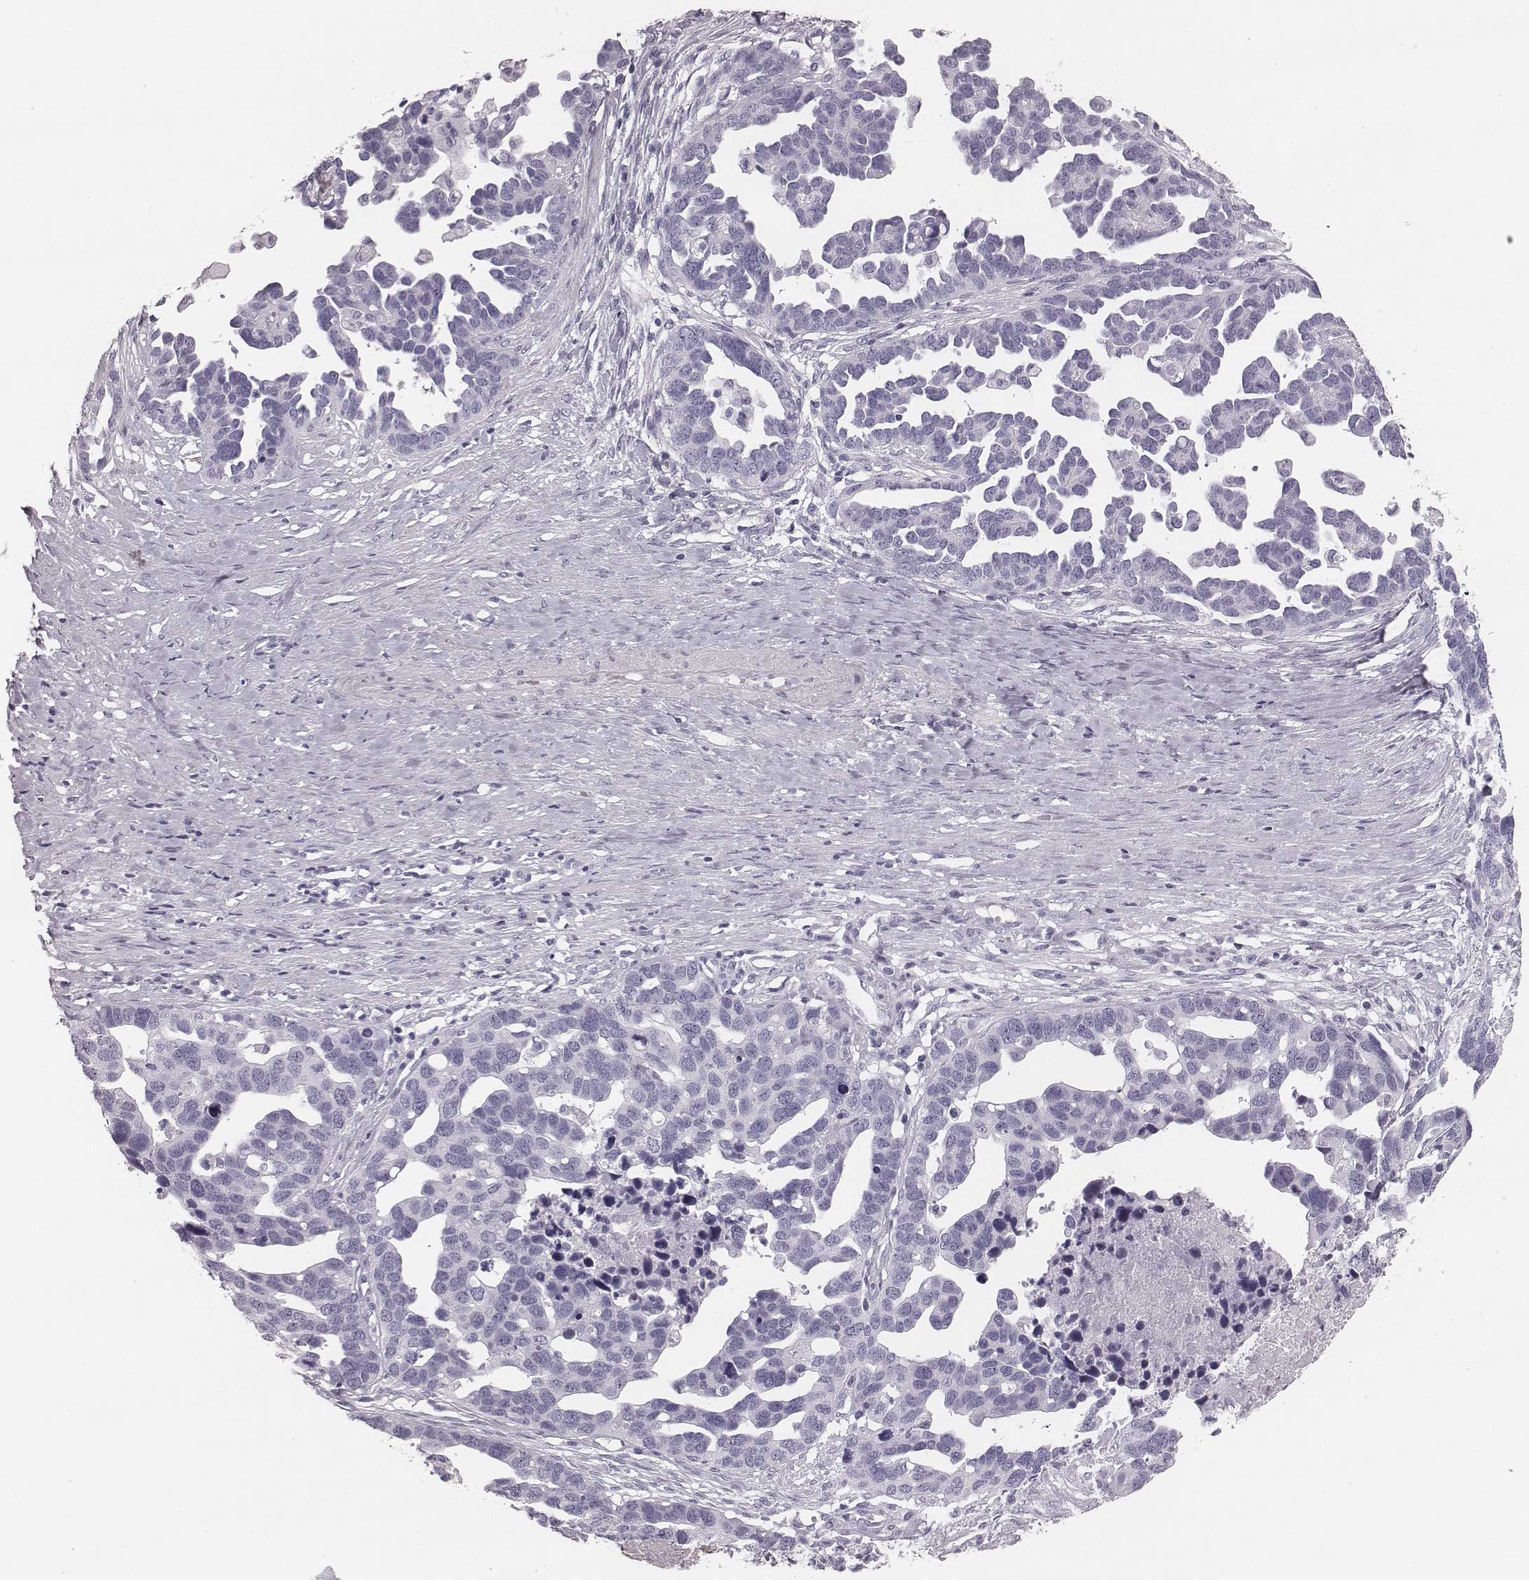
{"staining": {"intensity": "negative", "quantity": "none", "location": "none"}, "tissue": "ovarian cancer", "cell_type": "Tumor cells", "image_type": "cancer", "snomed": [{"axis": "morphology", "description": "Cystadenocarcinoma, serous, NOS"}, {"axis": "topography", "description": "Ovary"}], "caption": "An IHC image of ovarian serous cystadenocarcinoma is shown. There is no staining in tumor cells of ovarian serous cystadenocarcinoma.", "gene": "KRT74", "patient": {"sex": "female", "age": 54}}